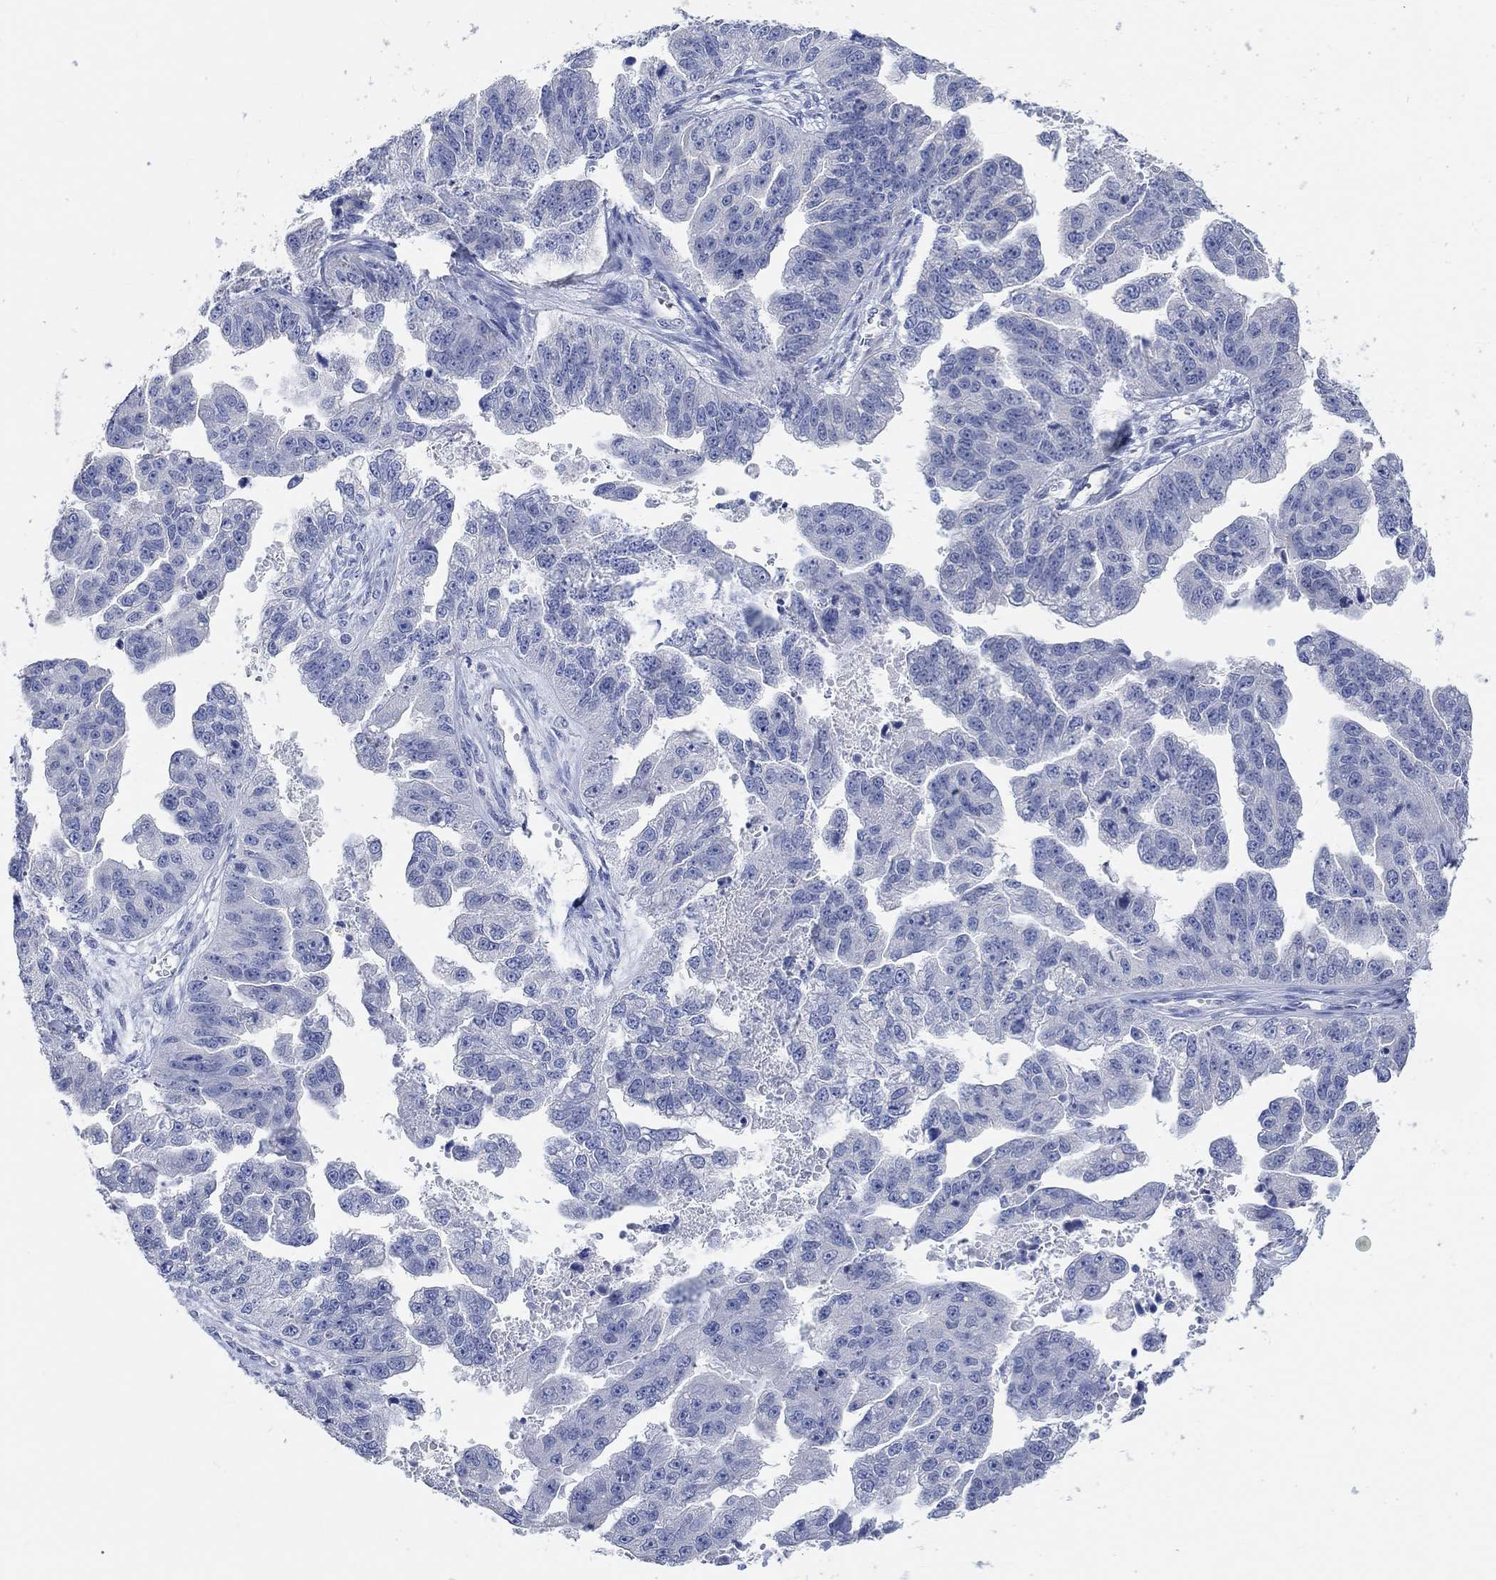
{"staining": {"intensity": "negative", "quantity": "none", "location": "none"}, "tissue": "ovarian cancer", "cell_type": "Tumor cells", "image_type": "cancer", "snomed": [{"axis": "morphology", "description": "Cystadenocarcinoma, serous, NOS"}, {"axis": "topography", "description": "Ovary"}], "caption": "Immunohistochemistry histopathology image of ovarian cancer stained for a protein (brown), which demonstrates no staining in tumor cells.", "gene": "NLRP14", "patient": {"sex": "female", "age": 58}}